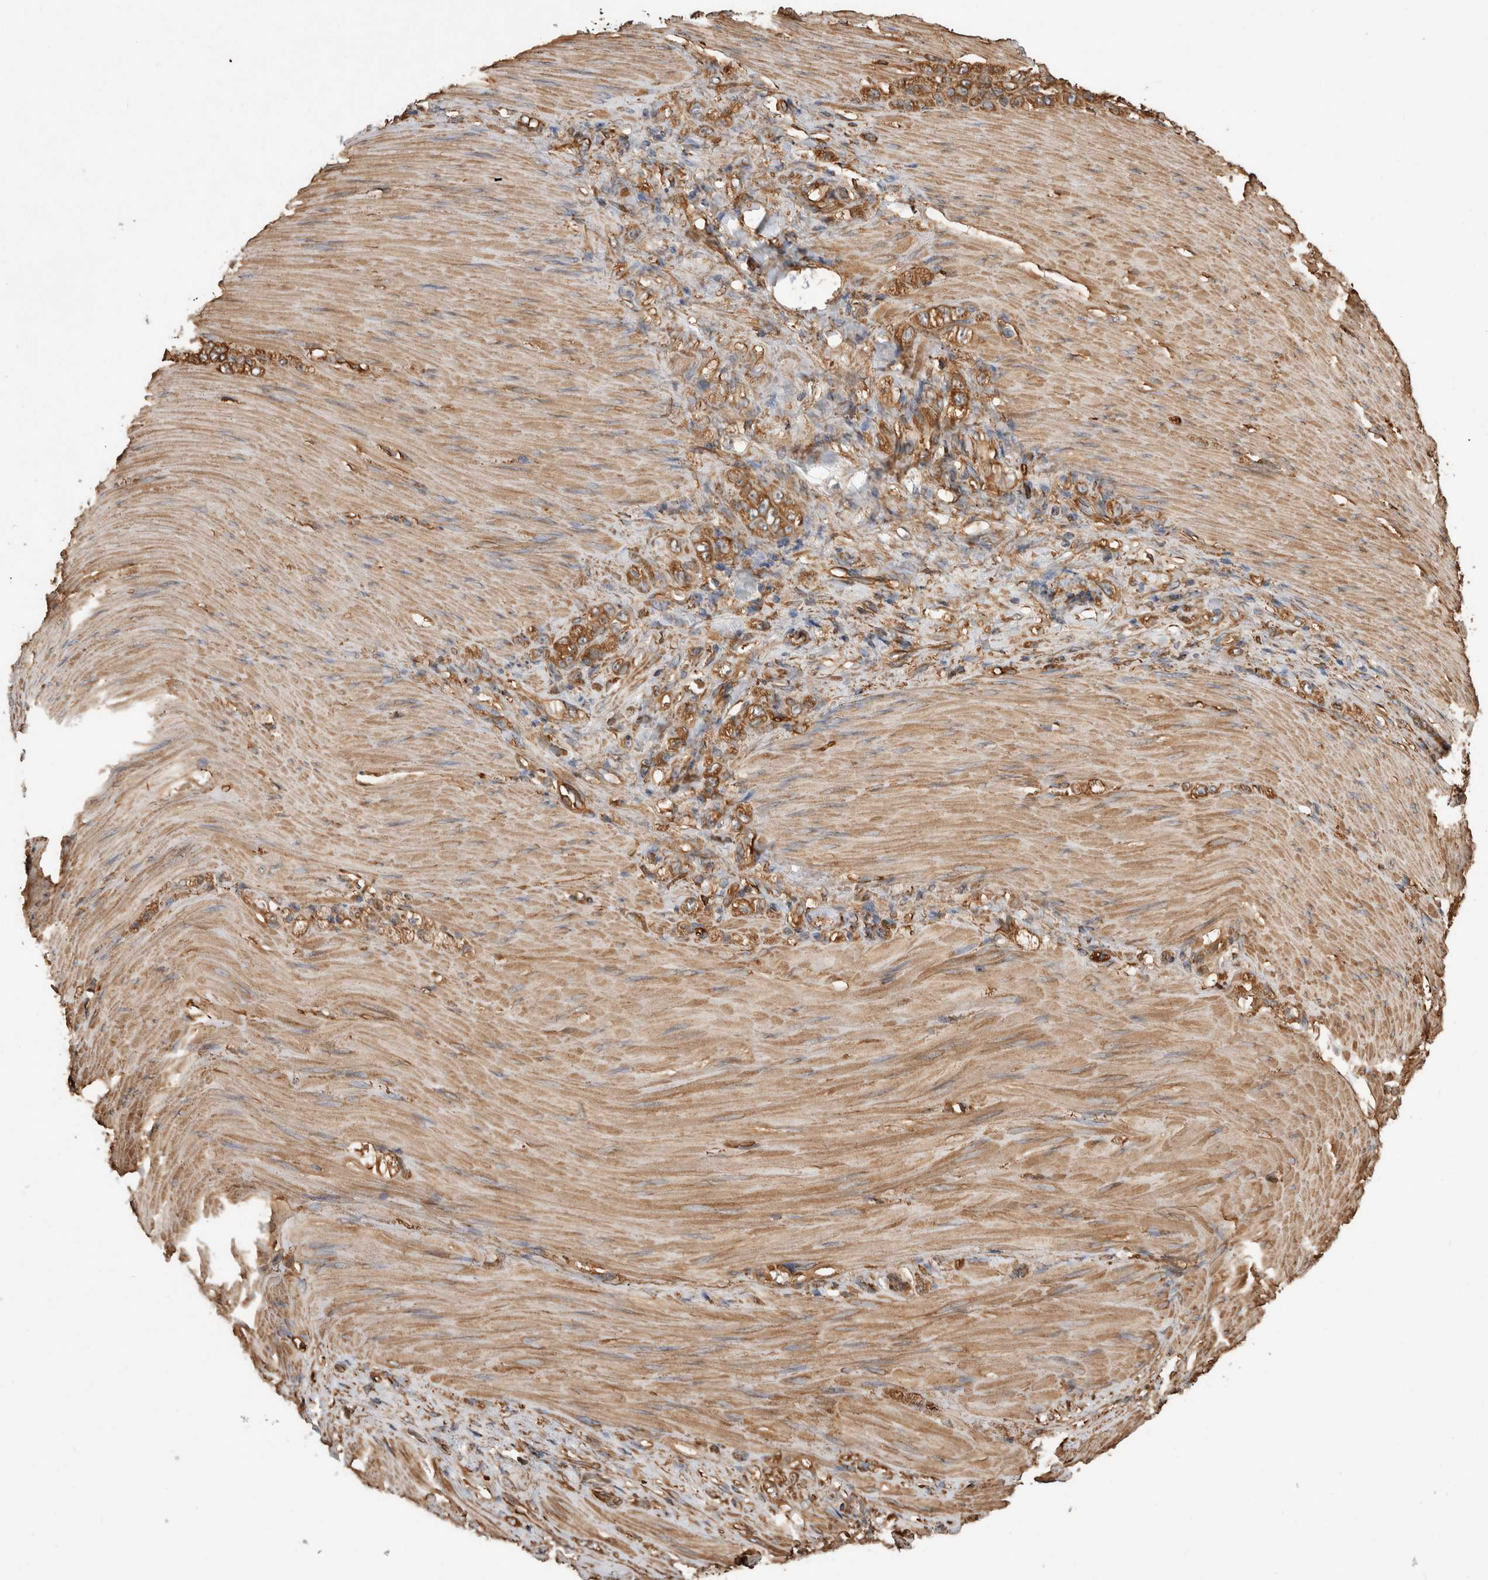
{"staining": {"intensity": "moderate", "quantity": ">75%", "location": "cytoplasmic/membranous"}, "tissue": "stomach cancer", "cell_type": "Tumor cells", "image_type": "cancer", "snomed": [{"axis": "morphology", "description": "Normal tissue, NOS"}, {"axis": "morphology", "description": "Adenocarcinoma, NOS"}, {"axis": "topography", "description": "Stomach"}], "caption": "Immunohistochemical staining of human adenocarcinoma (stomach) shows medium levels of moderate cytoplasmic/membranous protein expression in about >75% of tumor cells.", "gene": "ZNF397", "patient": {"sex": "male", "age": 82}}